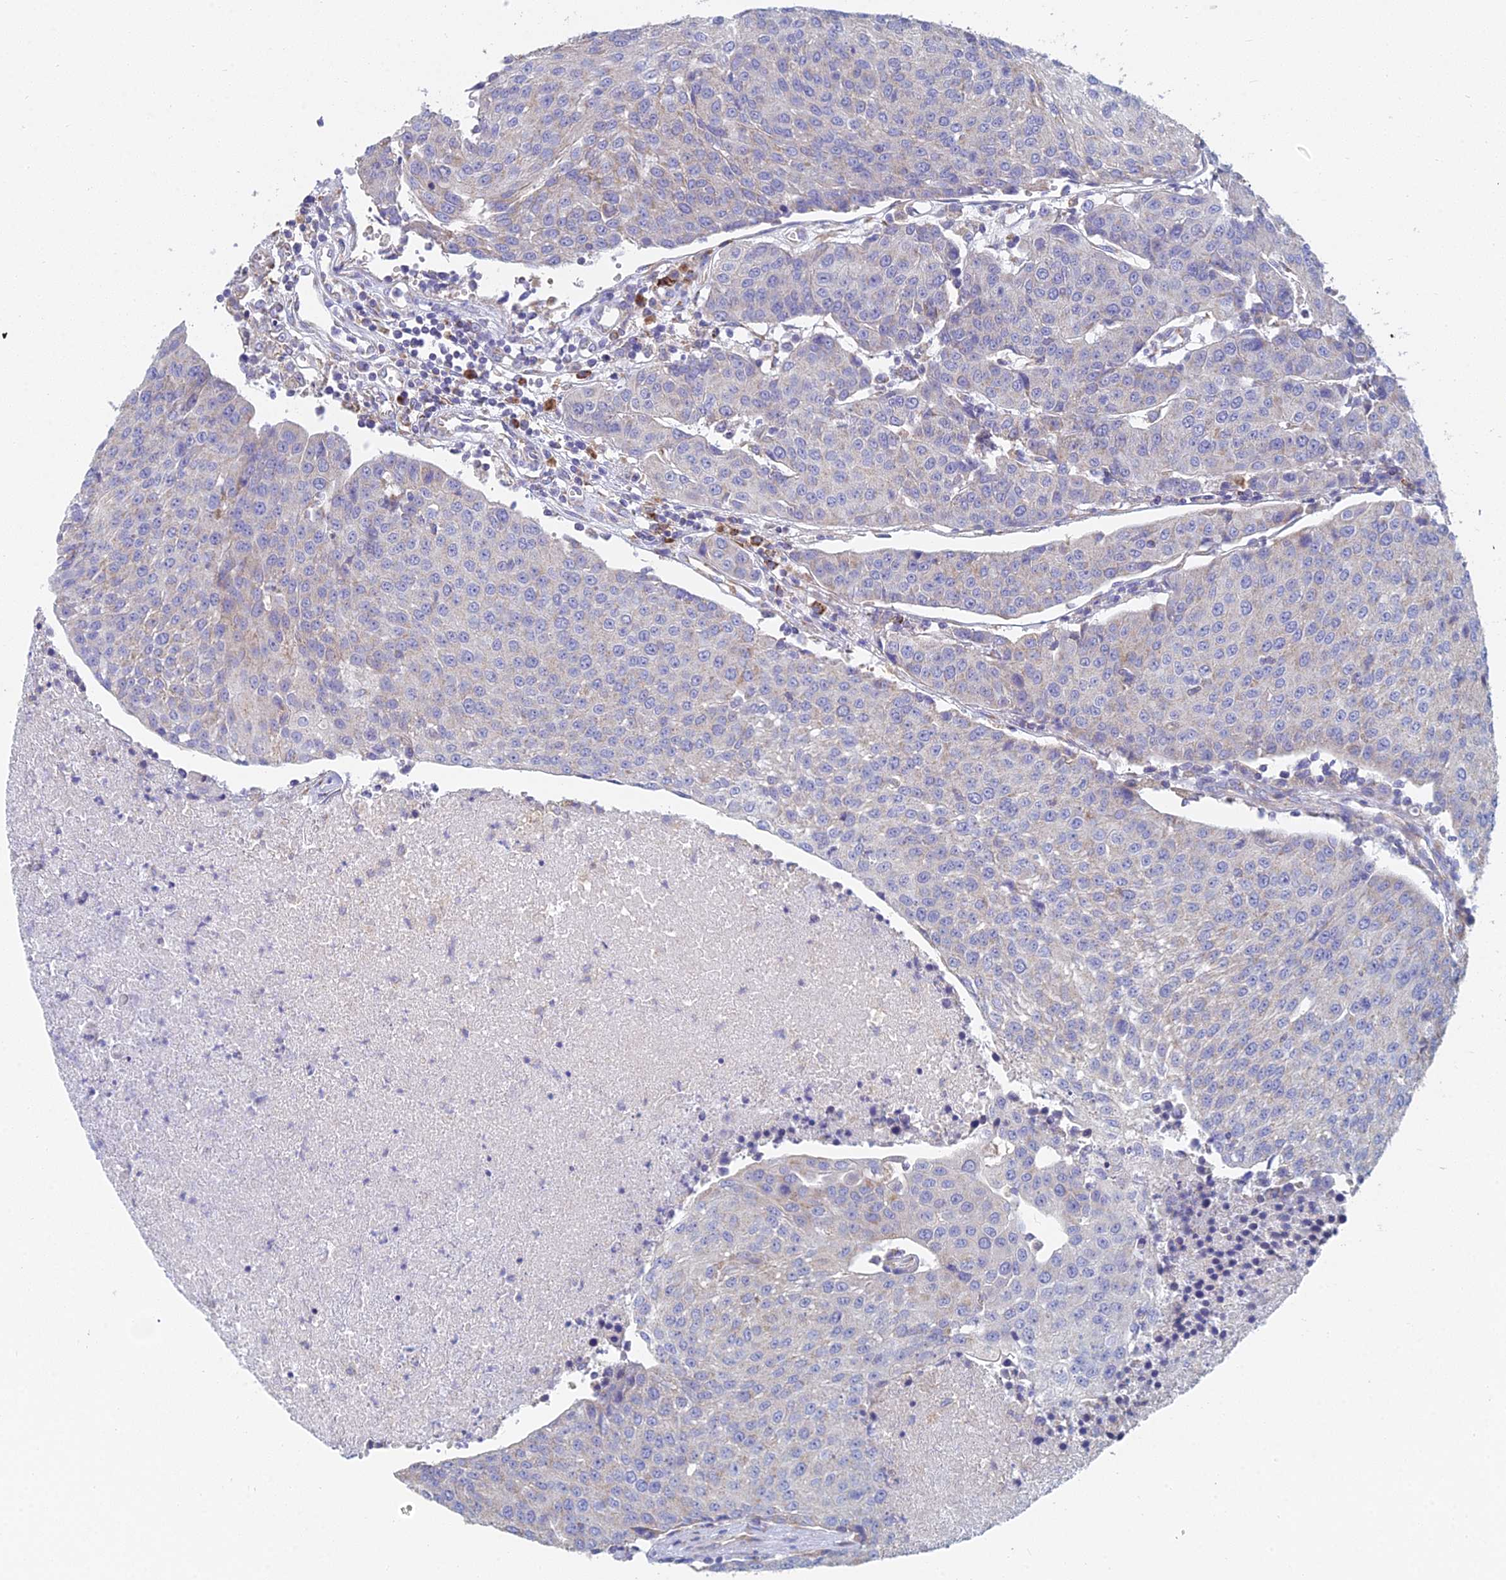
{"staining": {"intensity": "weak", "quantity": "25%-75%", "location": "cytoplasmic/membranous"}, "tissue": "urothelial cancer", "cell_type": "Tumor cells", "image_type": "cancer", "snomed": [{"axis": "morphology", "description": "Urothelial carcinoma, High grade"}, {"axis": "topography", "description": "Urinary bladder"}], "caption": "Immunohistochemistry of high-grade urothelial carcinoma demonstrates low levels of weak cytoplasmic/membranous staining in approximately 25%-75% of tumor cells.", "gene": "CRACR2B", "patient": {"sex": "female", "age": 85}}